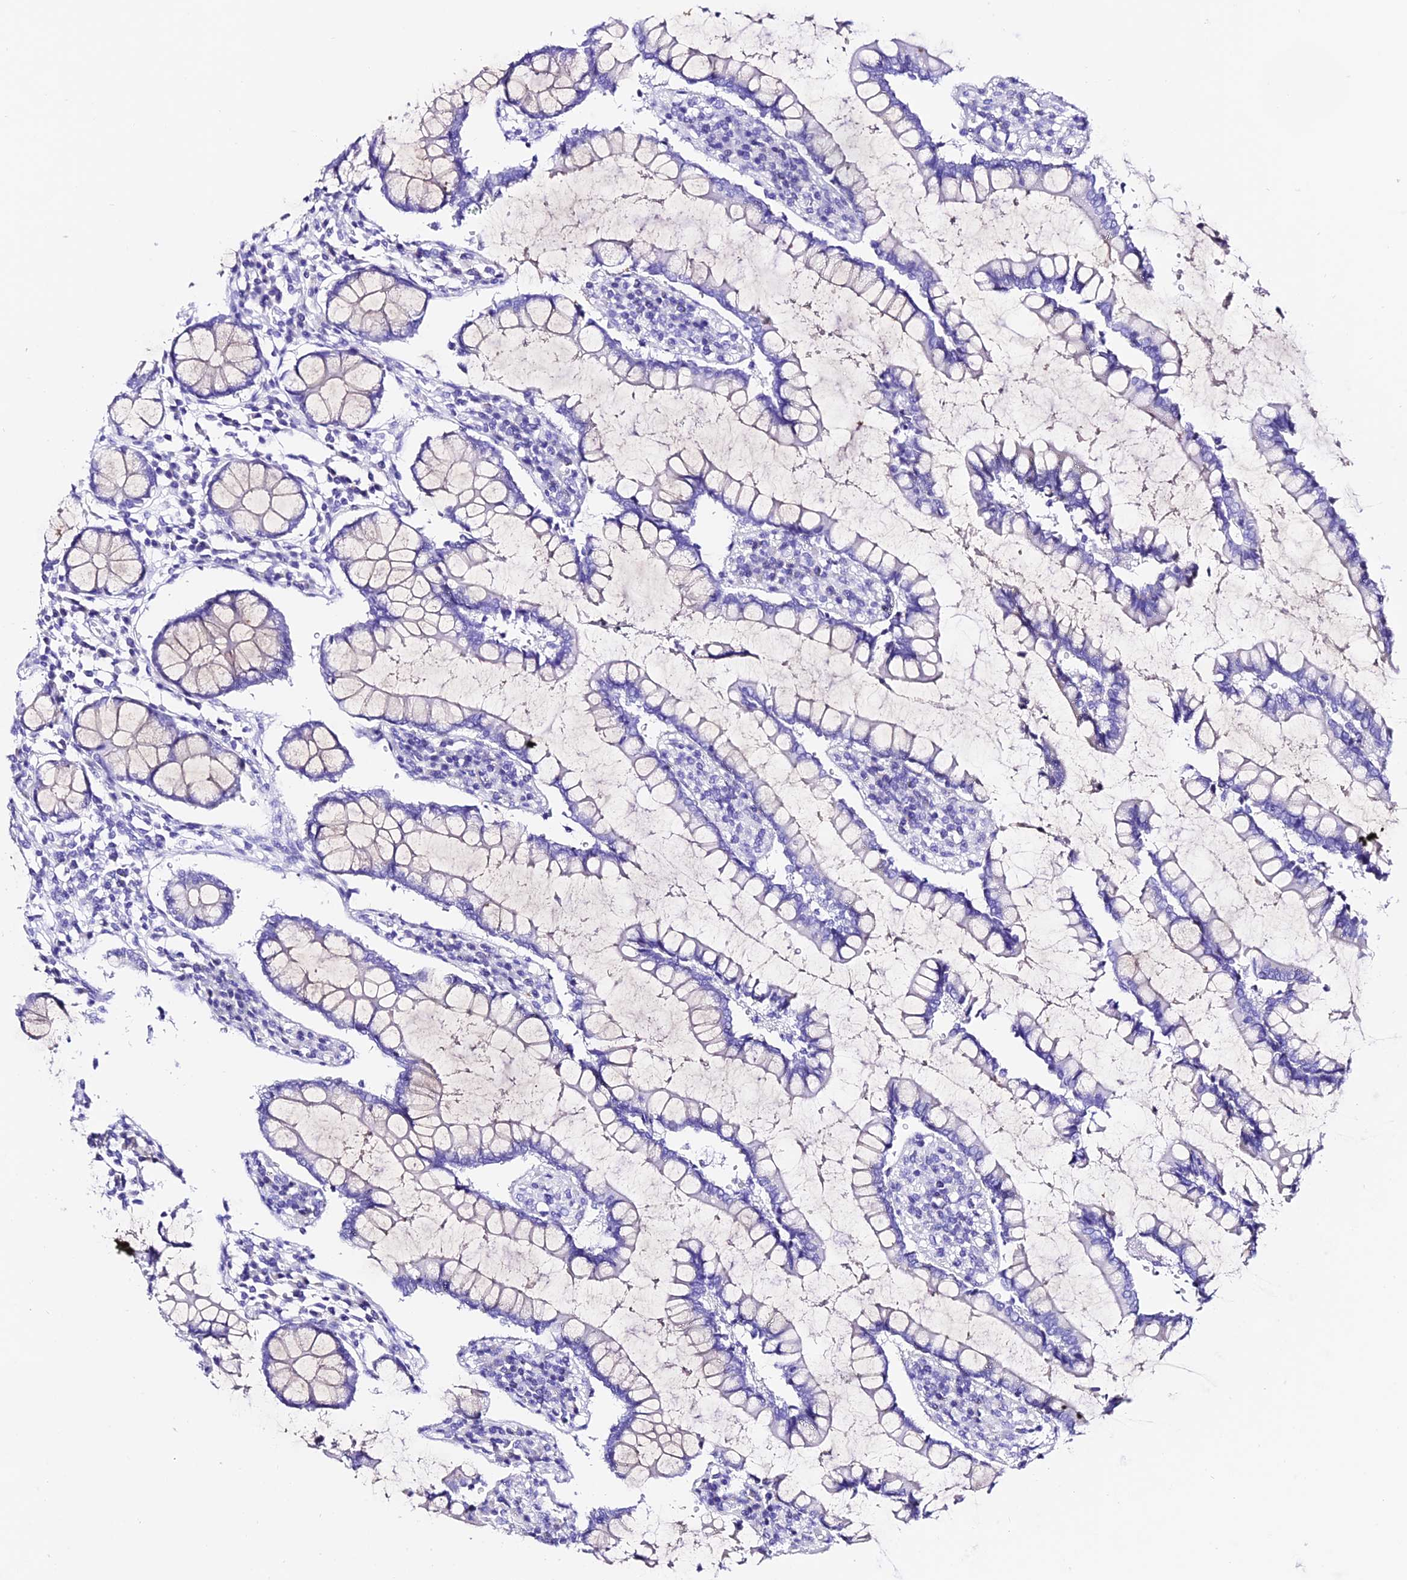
{"staining": {"intensity": "negative", "quantity": "none", "location": "none"}, "tissue": "colon", "cell_type": "Endothelial cells", "image_type": "normal", "snomed": [{"axis": "morphology", "description": "Normal tissue, NOS"}, {"axis": "topography", "description": "Colon"}], "caption": "IHC image of normal colon: colon stained with DAB exhibits no significant protein staining in endothelial cells. (DAB IHC with hematoxylin counter stain).", "gene": "TRMT44", "patient": {"sex": "female", "age": 79}}